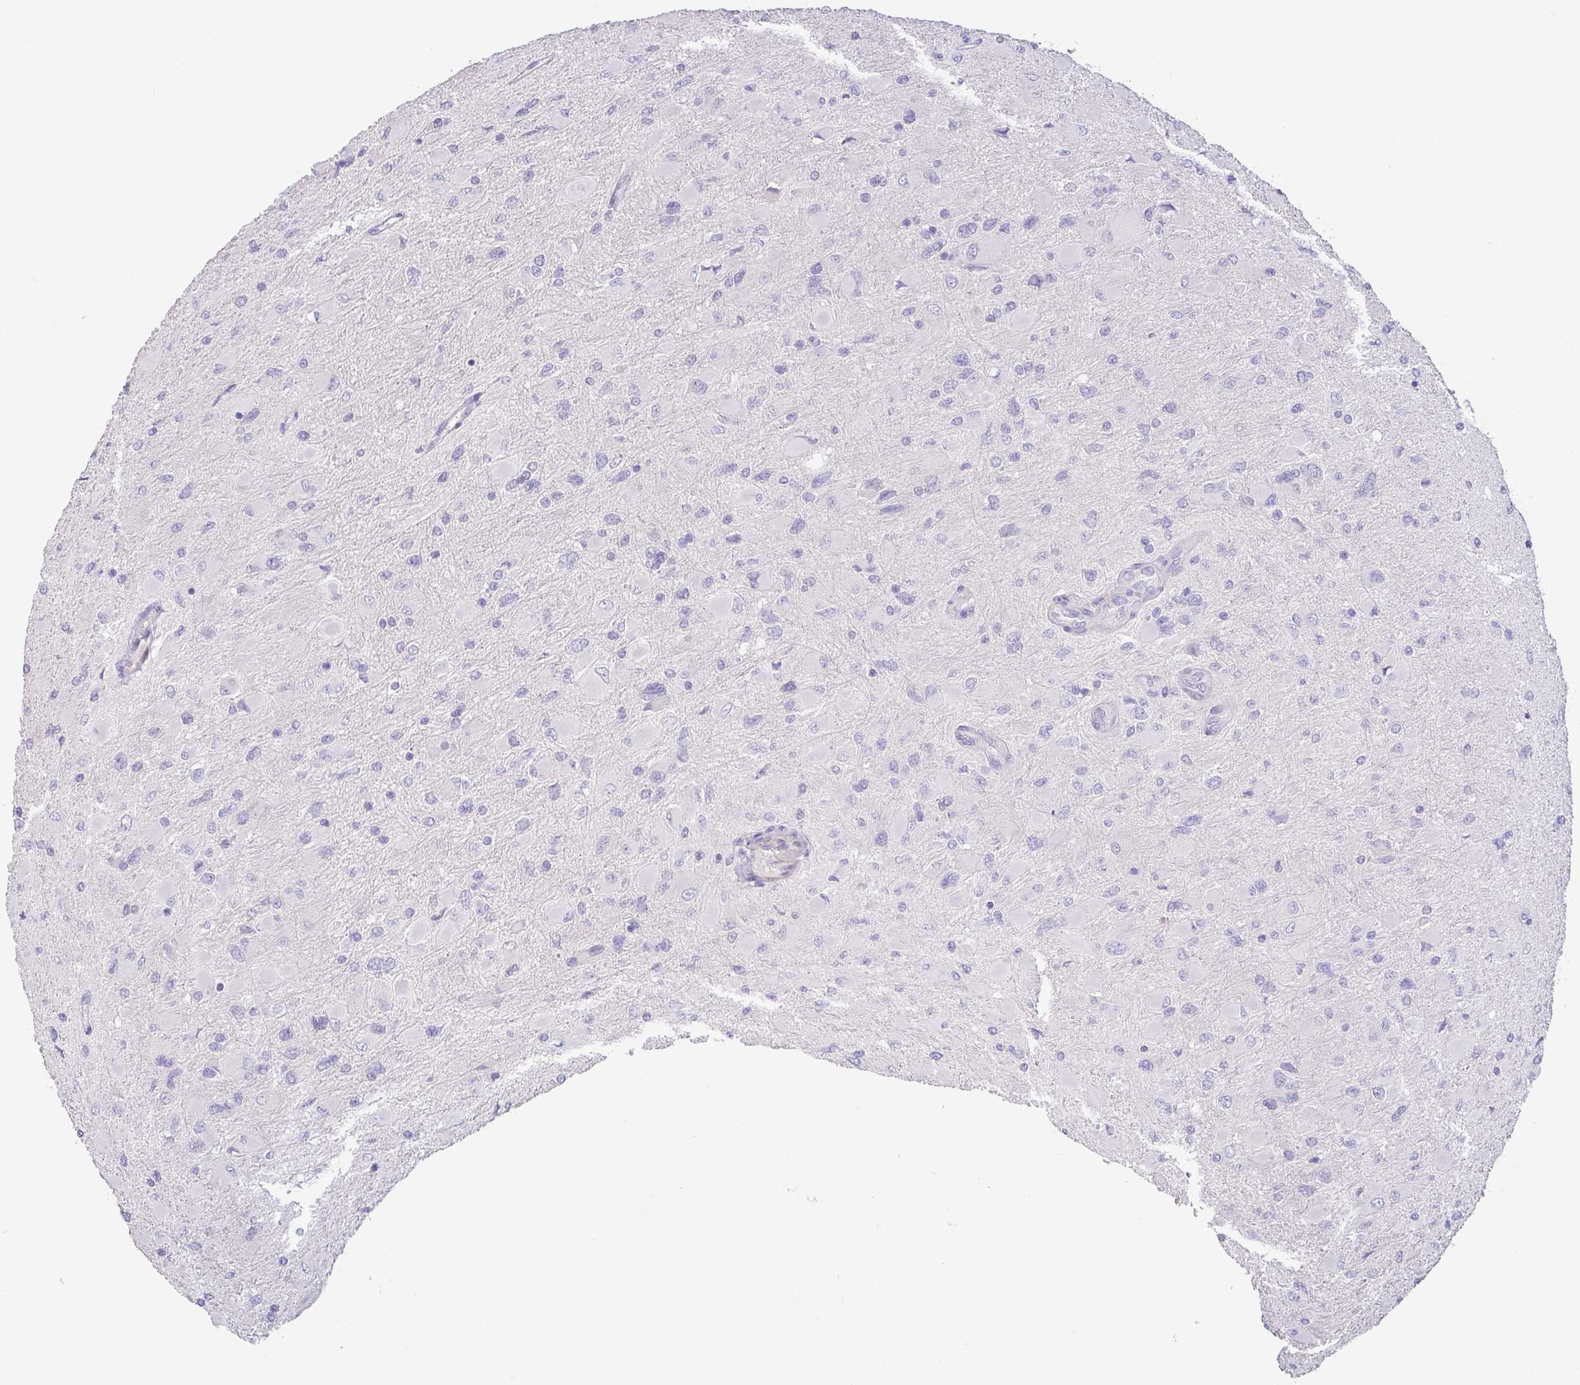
{"staining": {"intensity": "negative", "quantity": "none", "location": "none"}, "tissue": "glioma", "cell_type": "Tumor cells", "image_type": "cancer", "snomed": [{"axis": "morphology", "description": "Glioma, malignant, High grade"}, {"axis": "topography", "description": "Cerebral cortex"}], "caption": "Immunohistochemical staining of glioma shows no significant staining in tumor cells.", "gene": "PYGM", "patient": {"sex": "female", "age": 36}}